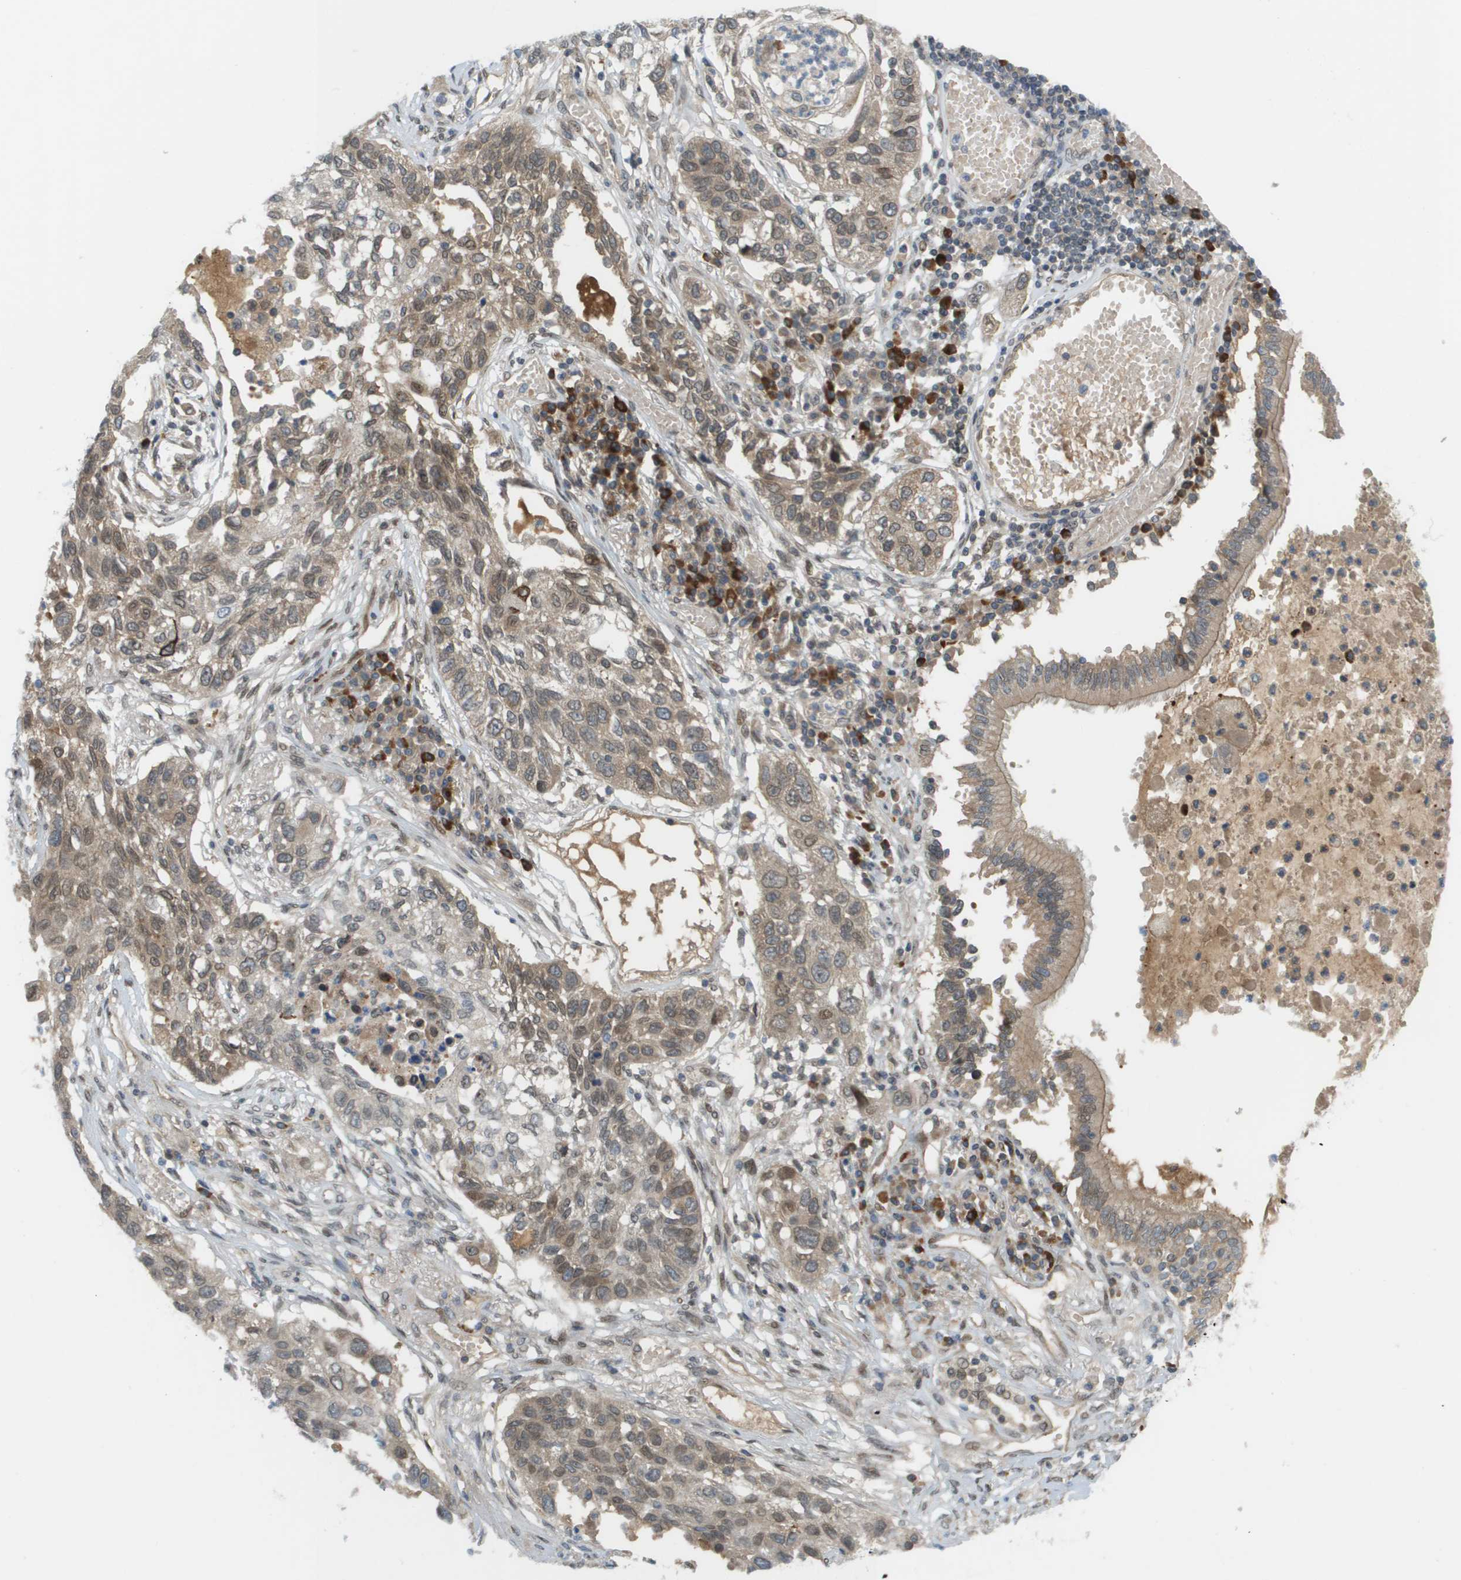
{"staining": {"intensity": "weak", "quantity": ">75%", "location": "cytoplasmic/membranous,nuclear"}, "tissue": "lung cancer", "cell_type": "Tumor cells", "image_type": "cancer", "snomed": [{"axis": "morphology", "description": "Squamous cell carcinoma, NOS"}, {"axis": "topography", "description": "Lung"}], "caption": "Weak cytoplasmic/membranous and nuclear expression is appreciated in approximately >75% of tumor cells in lung cancer (squamous cell carcinoma).", "gene": "CACNB4", "patient": {"sex": "male", "age": 71}}